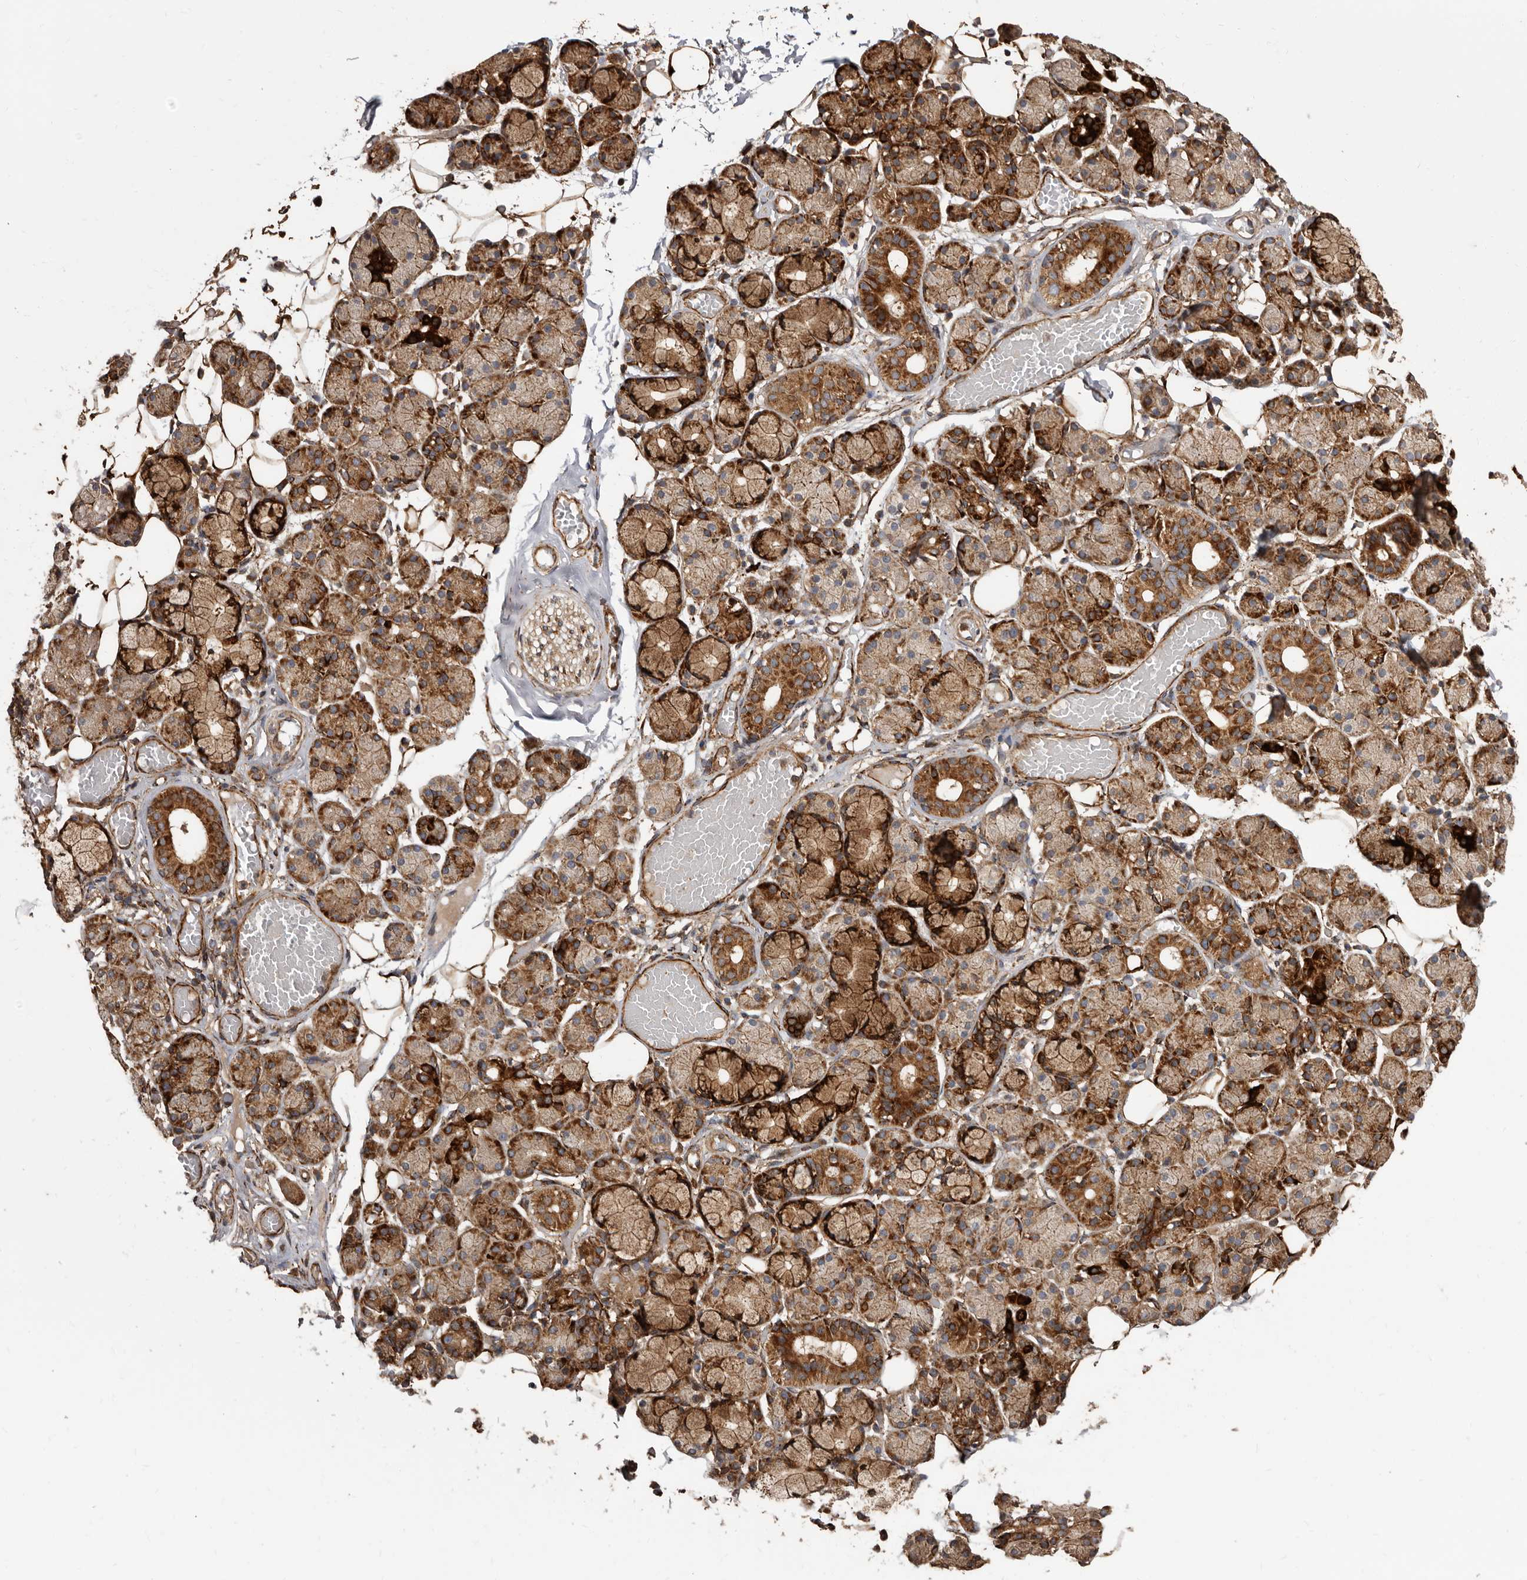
{"staining": {"intensity": "strong", "quantity": "25%-75%", "location": "cytoplasmic/membranous"}, "tissue": "salivary gland", "cell_type": "Glandular cells", "image_type": "normal", "snomed": [{"axis": "morphology", "description": "Normal tissue, NOS"}, {"axis": "topography", "description": "Salivary gland"}], "caption": "Immunohistochemistry photomicrograph of normal salivary gland stained for a protein (brown), which demonstrates high levels of strong cytoplasmic/membranous expression in about 25%-75% of glandular cells.", "gene": "FLAD1", "patient": {"sex": "male", "age": 63}}